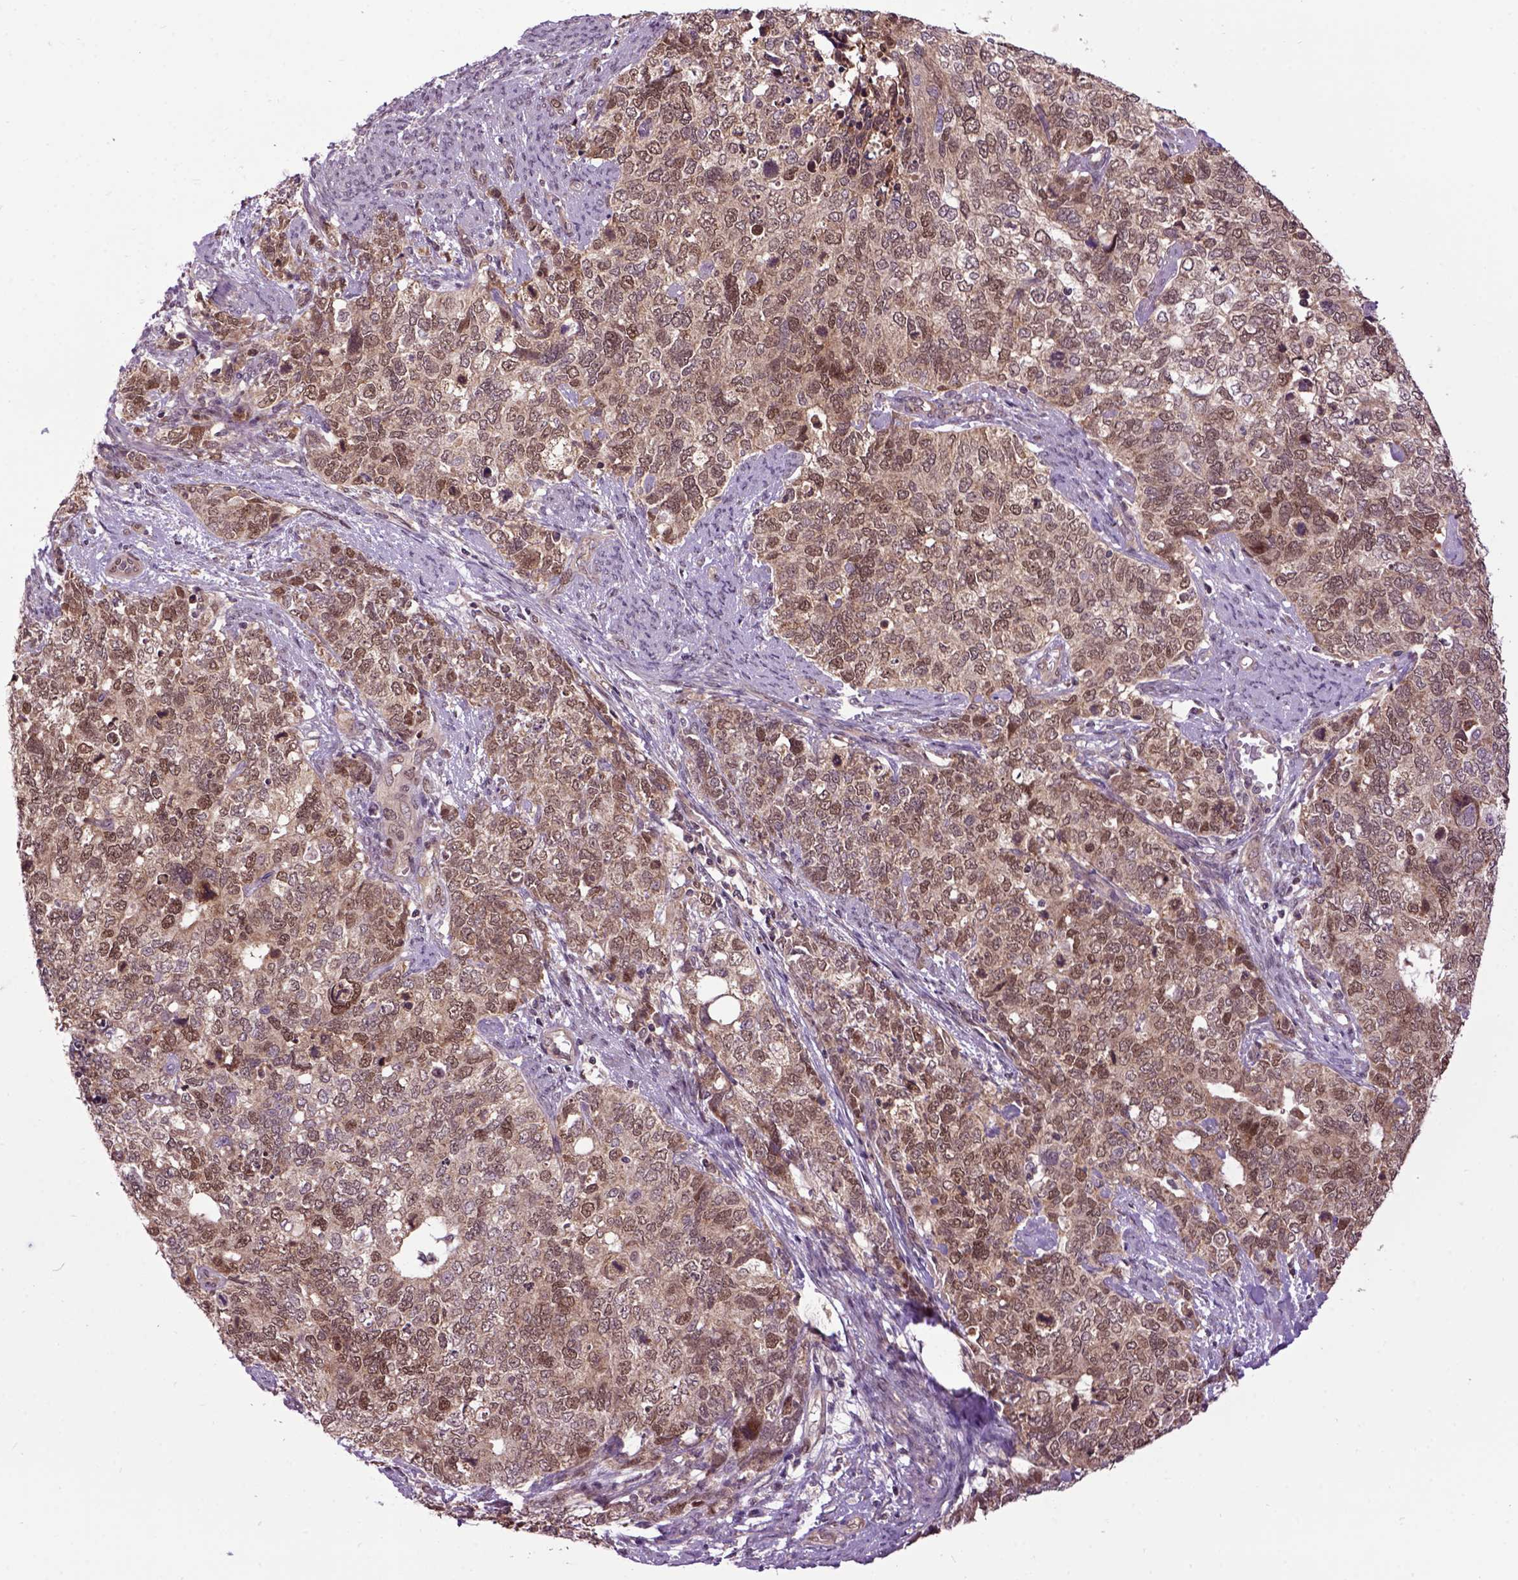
{"staining": {"intensity": "moderate", "quantity": ">75%", "location": "cytoplasmic/membranous,nuclear"}, "tissue": "cervical cancer", "cell_type": "Tumor cells", "image_type": "cancer", "snomed": [{"axis": "morphology", "description": "Squamous cell carcinoma, NOS"}, {"axis": "topography", "description": "Cervix"}], "caption": "High-power microscopy captured an immunohistochemistry histopathology image of squamous cell carcinoma (cervical), revealing moderate cytoplasmic/membranous and nuclear positivity in approximately >75% of tumor cells. (IHC, brightfield microscopy, high magnification).", "gene": "WDR48", "patient": {"sex": "female", "age": 63}}